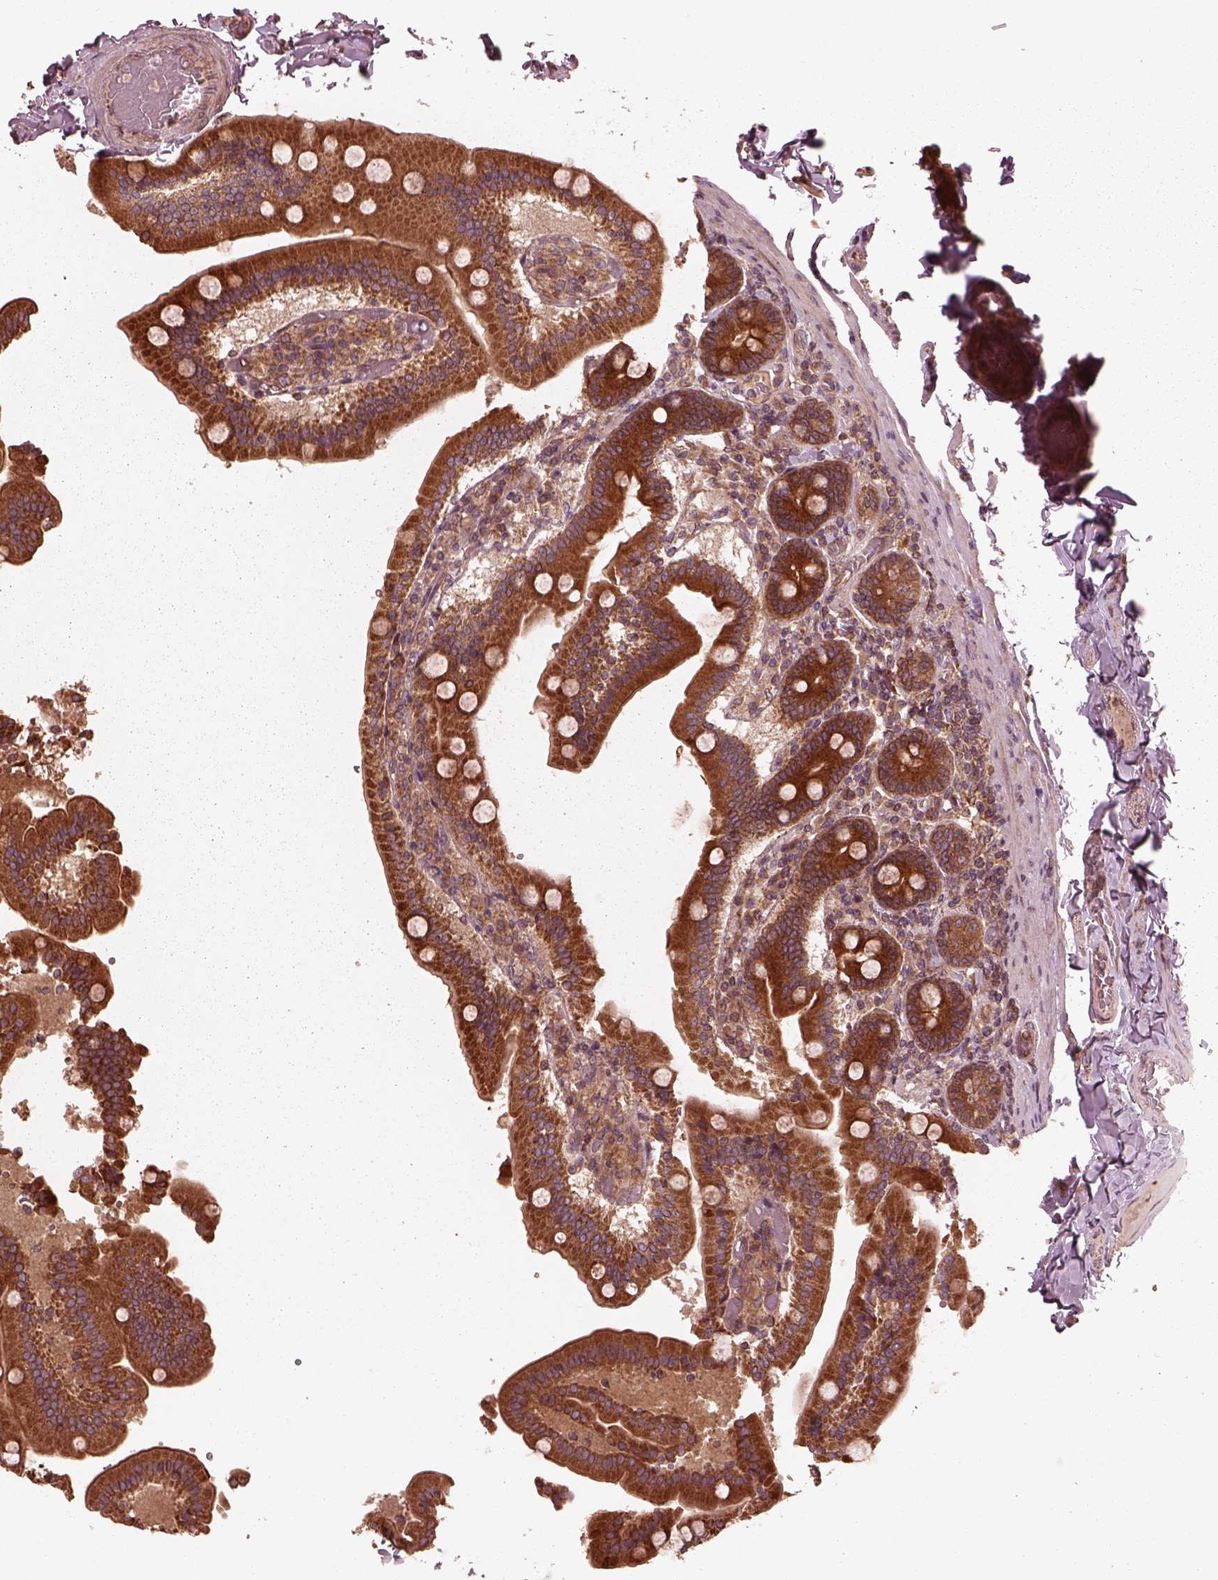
{"staining": {"intensity": "strong", "quantity": ">75%", "location": "cytoplasmic/membranous"}, "tissue": "duodenum", "cell_type": "Glandular cells", "image_type": "normal", "snomed": [{"axis": "morphology", "description": "Normal tissue, NOS"}, {"axis": "topography", "description": "Duodenum"}], "caption": "This is an image of immunohistochemistry staining of unremarkable duodenum, which shows strong positivity in the cytoplasmic/membranous of glandular cells.", "gene": "PIK3R2", "patient": {"sex": "female", "age": 62}}